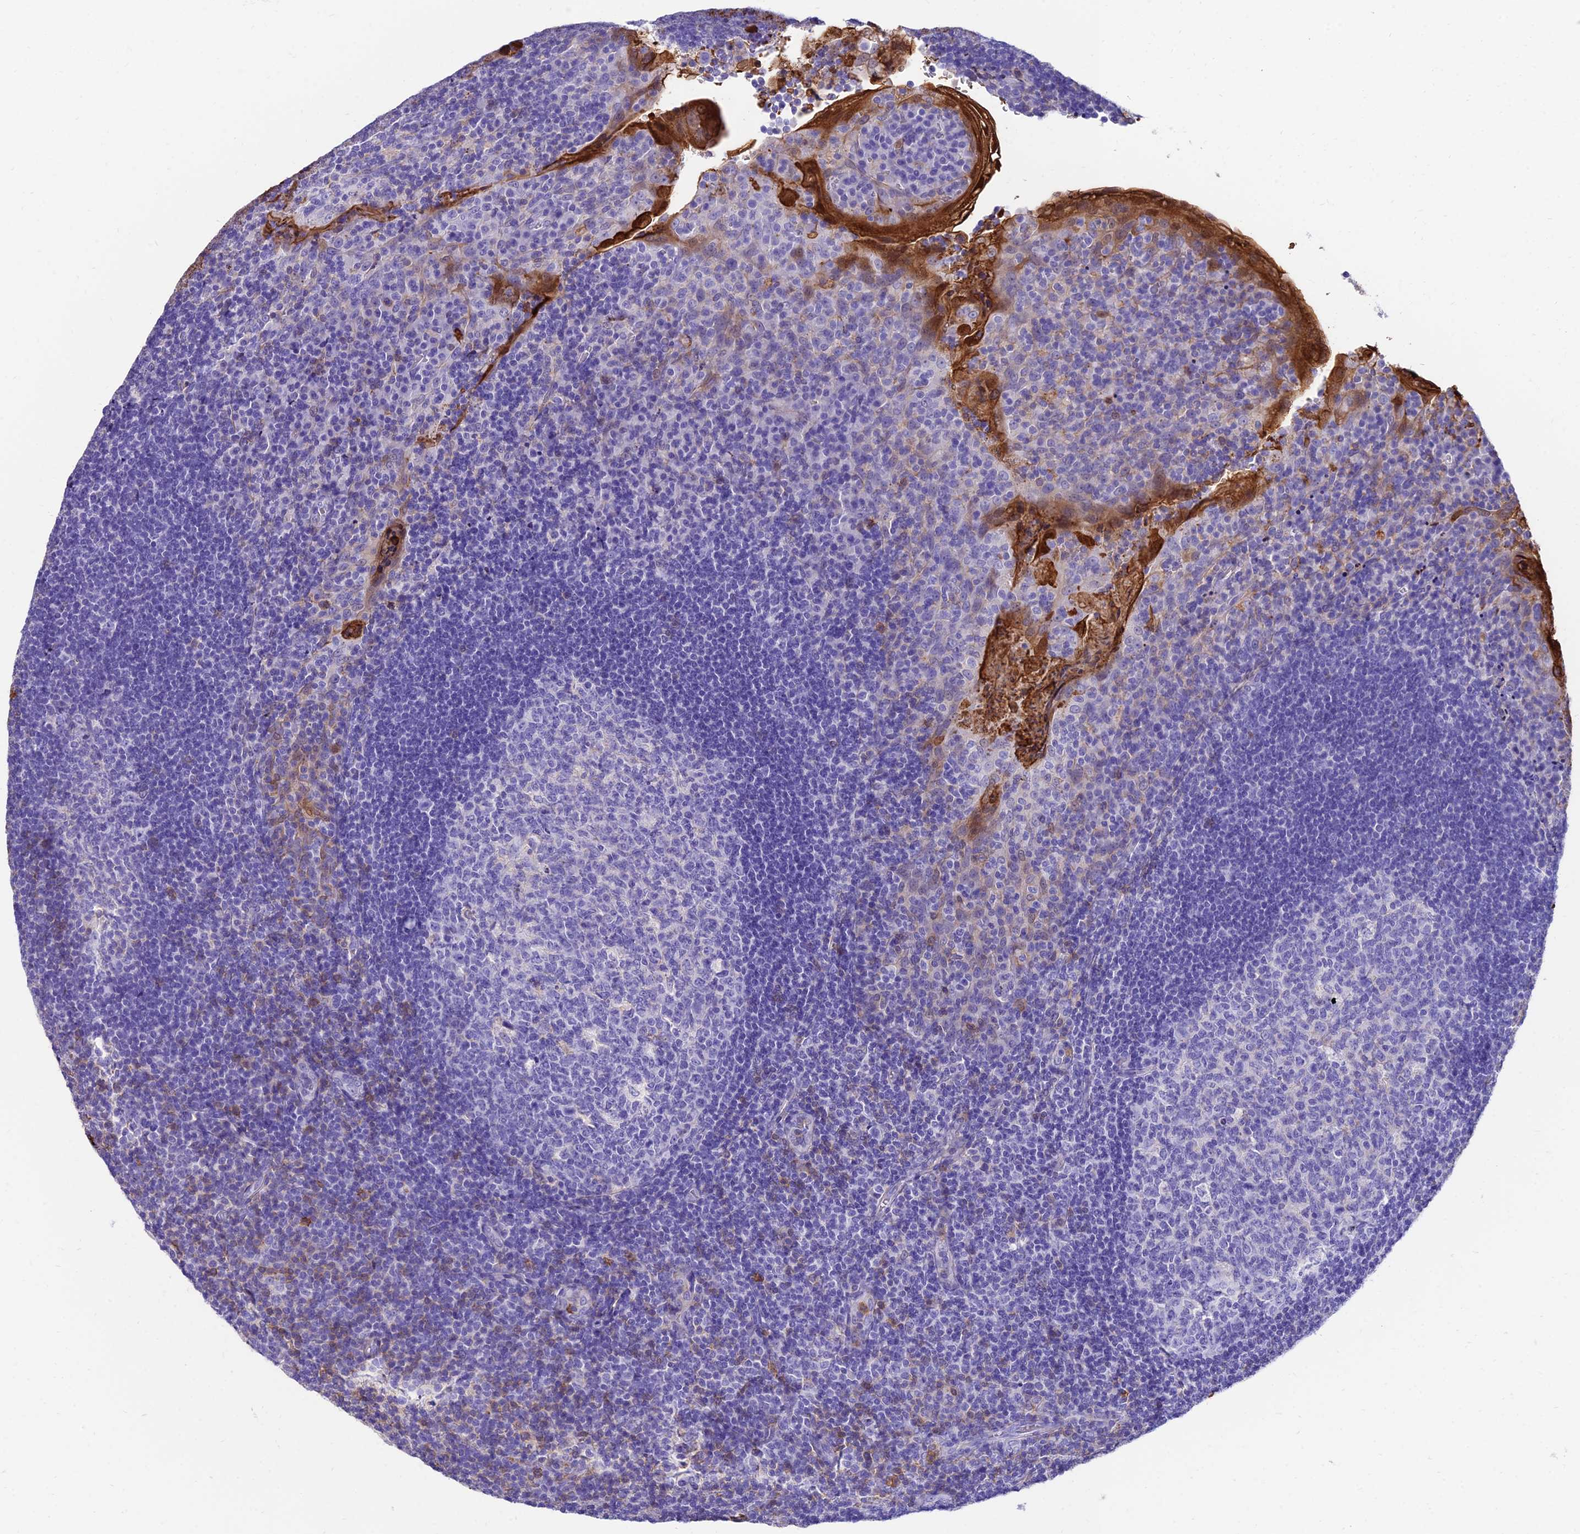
{"staining": {"intensity": "negative", "quantity": "none", "location": "none"}, "tissue": "tonsil", "cell_type": "Germinal center cells", "image_type": "normal", "snomed": [{"axis": "morphology", "description": "Normal tissue, NOS"}, {"axis": "topography", "description": "Tonsil"}], "caption": "Immunohistochemical staining of benign tonsil demonstrates no significant expression in germinal center cells. (DAB immunohistochemistry visualized using brightfield microscopy, high magnification).", "gene": "SREK1IP1", "patient": {"sex": "male", "age": 17}}